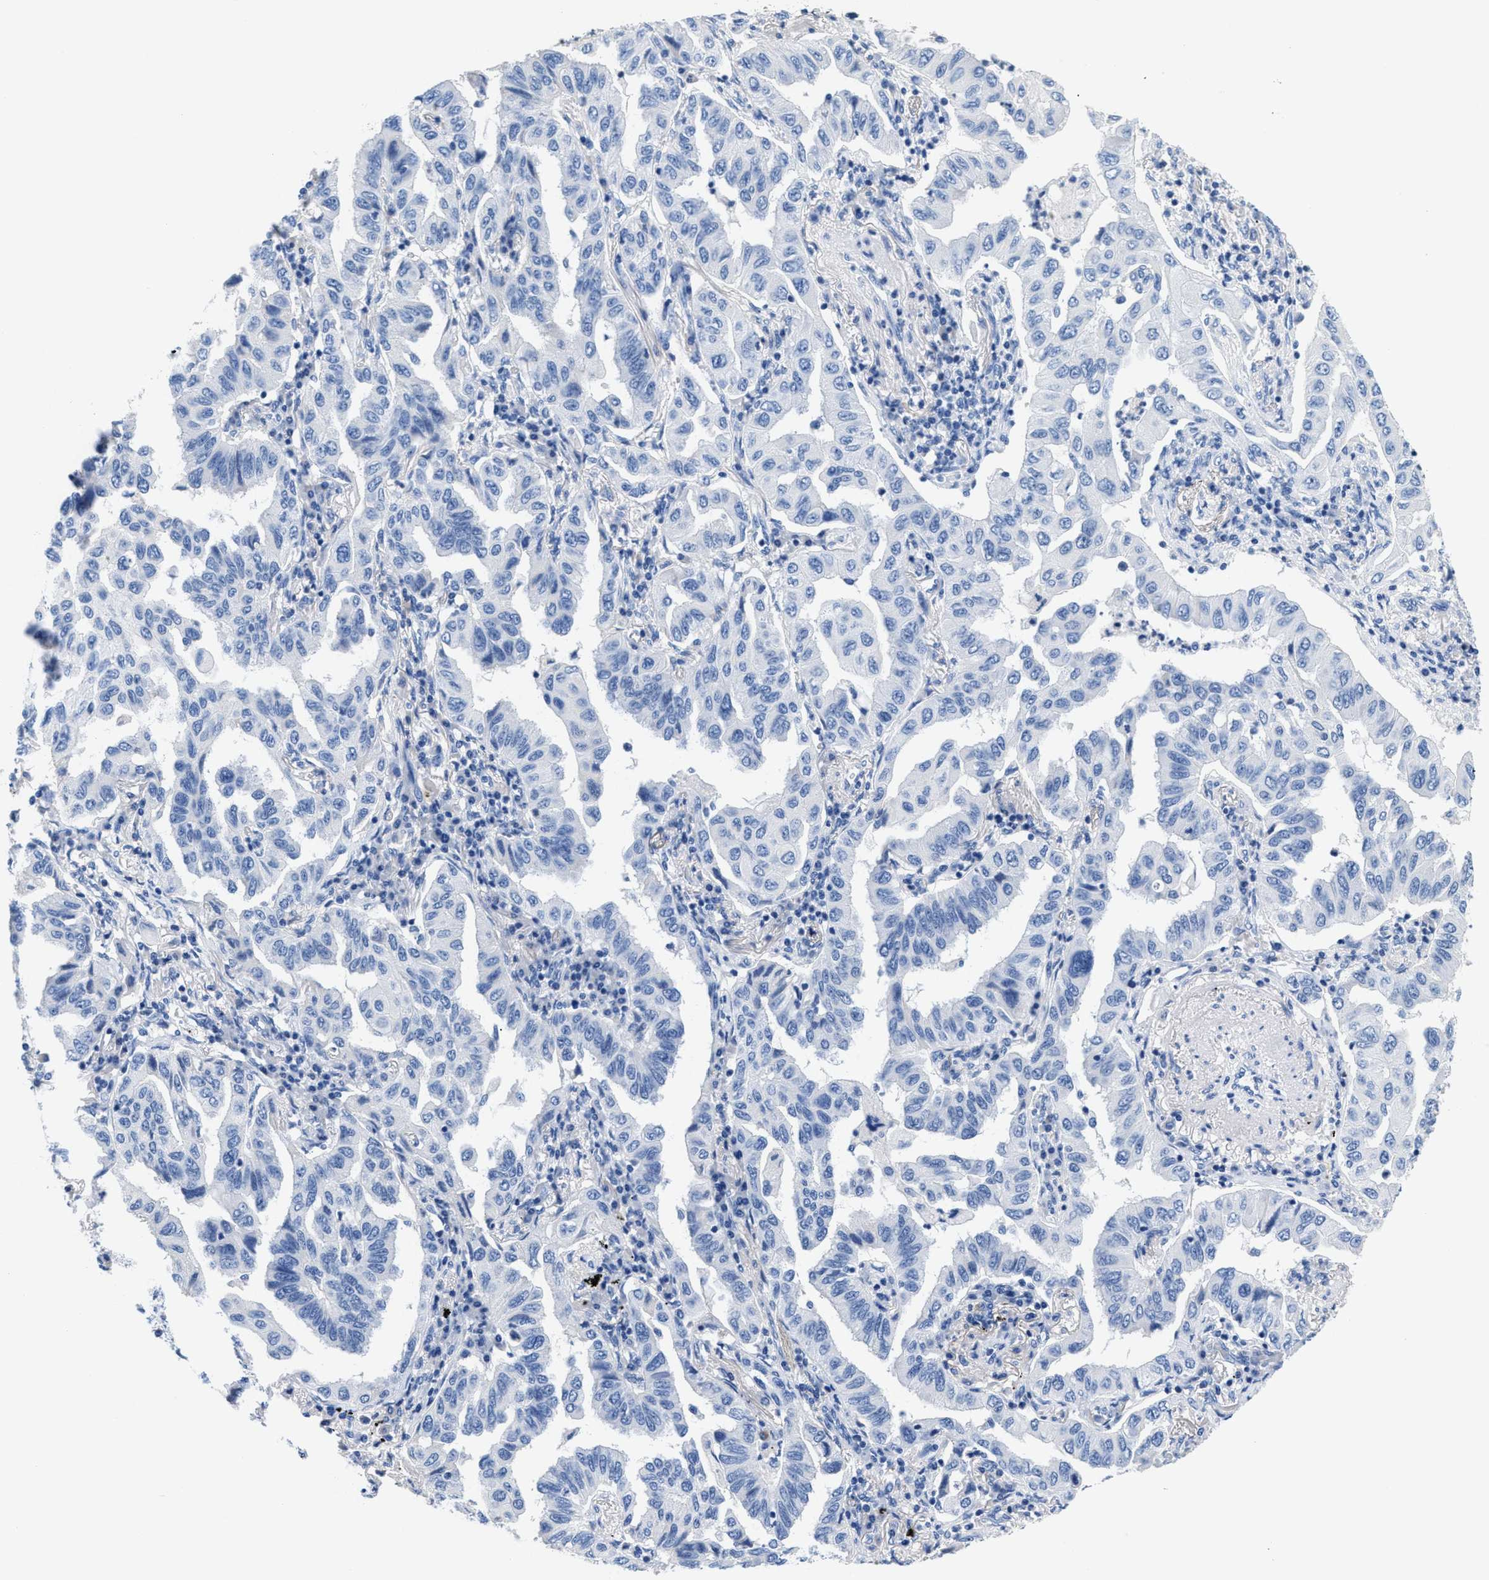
{"staining": {"intensity": "negative", "quantity": "none", "location": "none"}, "tissue": "lung cancer", "cell_type": "Tumor cells", "image_type": "cancer", "snomed": [{"axis": "morphology", "description": "Adenocarcinoma, NOS"}, {"axis": "topography", "description": "Lung"}], "caption": "IHC of human lung adenocarcinoma reveals no expression in tumor cells.", "gene": "SLFN13", "patient": {"sex": "female", "age": 65}}